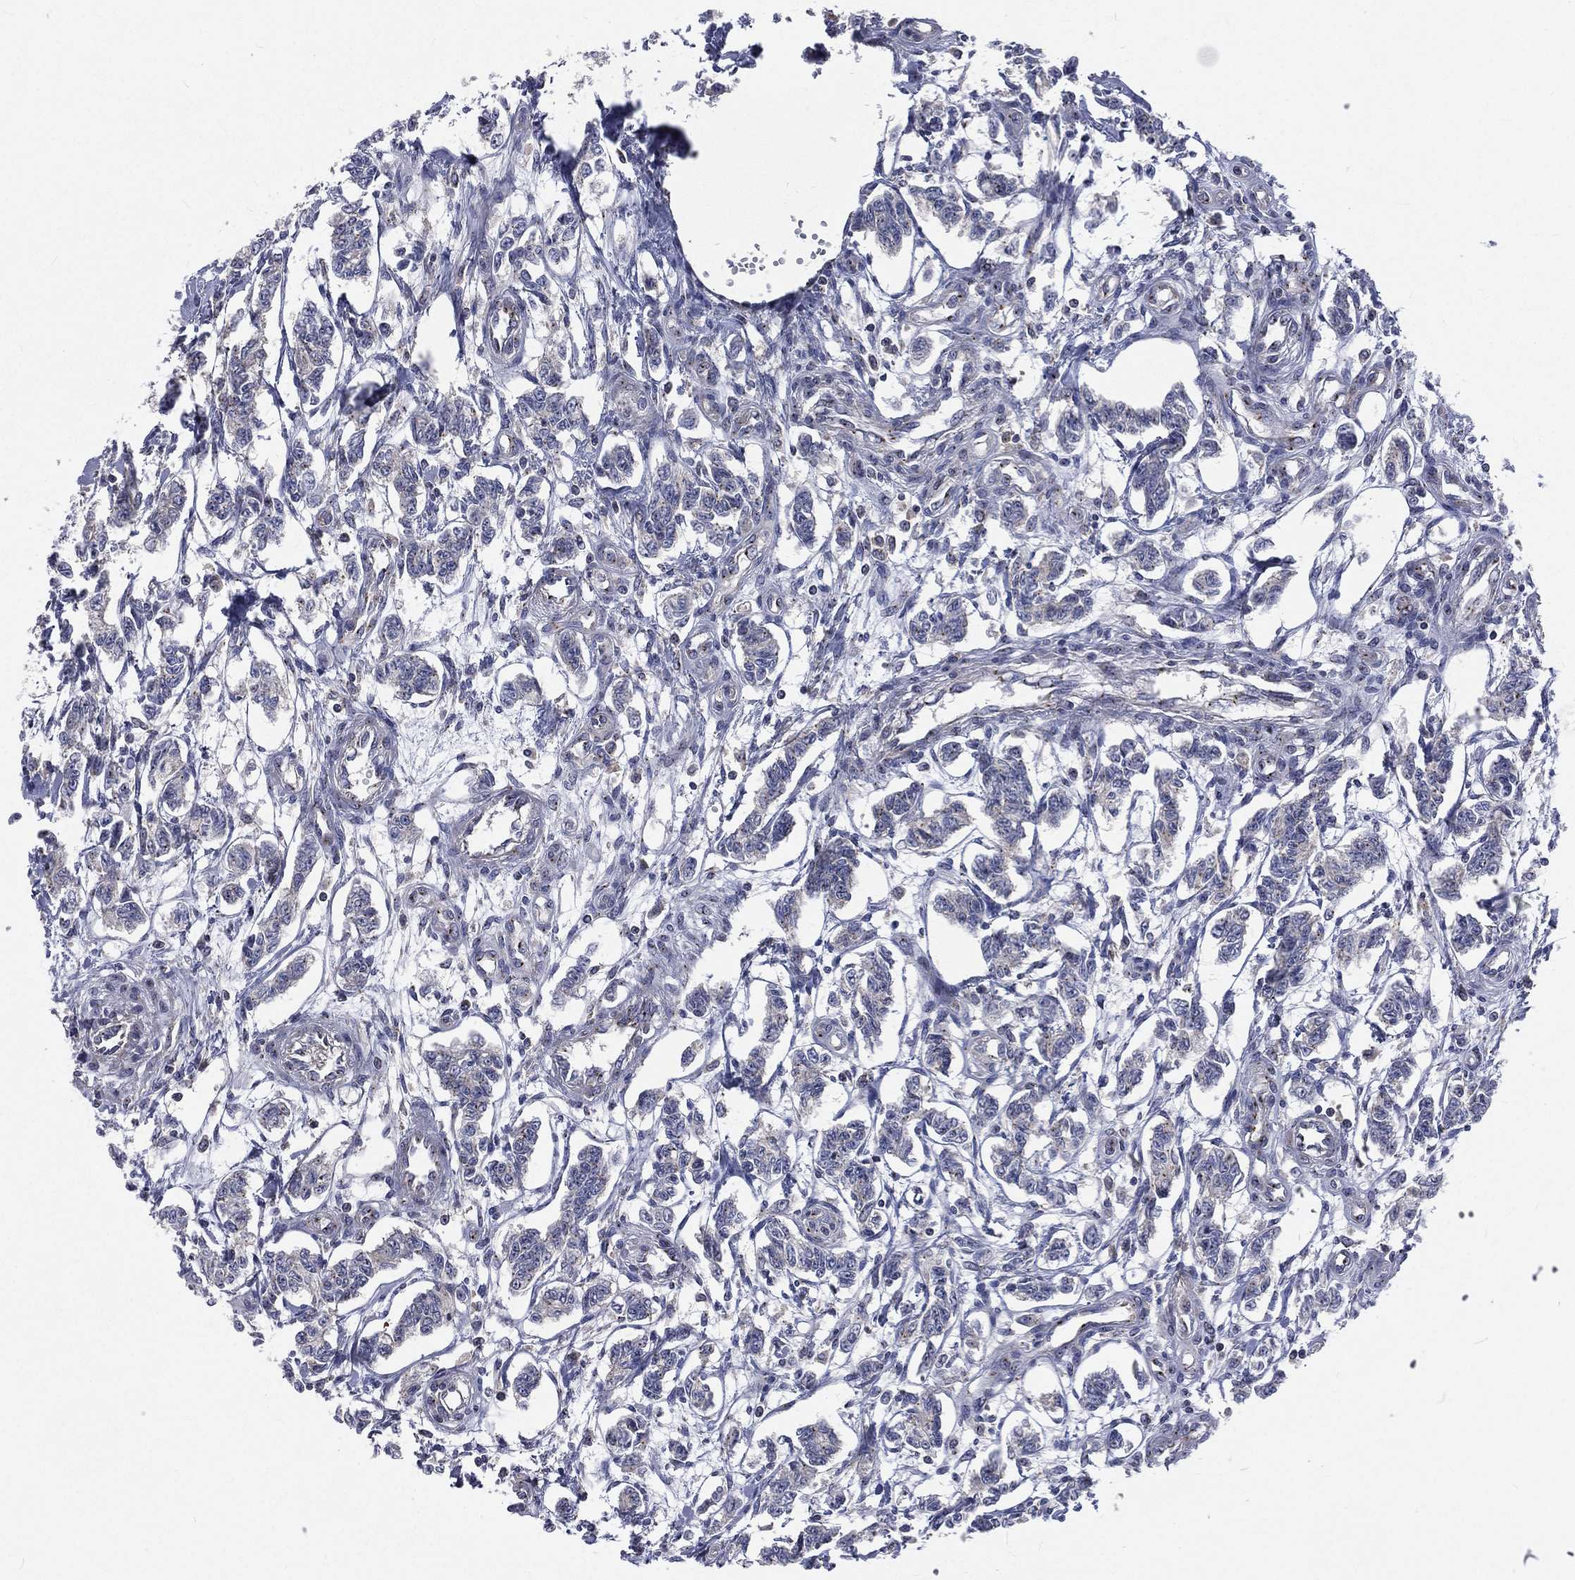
{"staining": {"intensity": "weak", "quantity": "<25%", "location": "cytoplasmic/membranous"}, "tissue": "carcinoid", "cell_type": "Tumor cells", "image_type": "cancer", "snomed": [{"axis": "morphology", "description": "Carcinoid, malignant, NOS"}, {"axis": "topography", "description": "Kidney"}], "caption": "Immunohistochemistry micrograph of neoplastic tissue: malignant carcinoid stained with DAB (3,3'-diaminobenzidine) shows no significant protein expression in tumor cells.", "gene": "CROCC", "patient": {"sex": "female", "age": 41}}